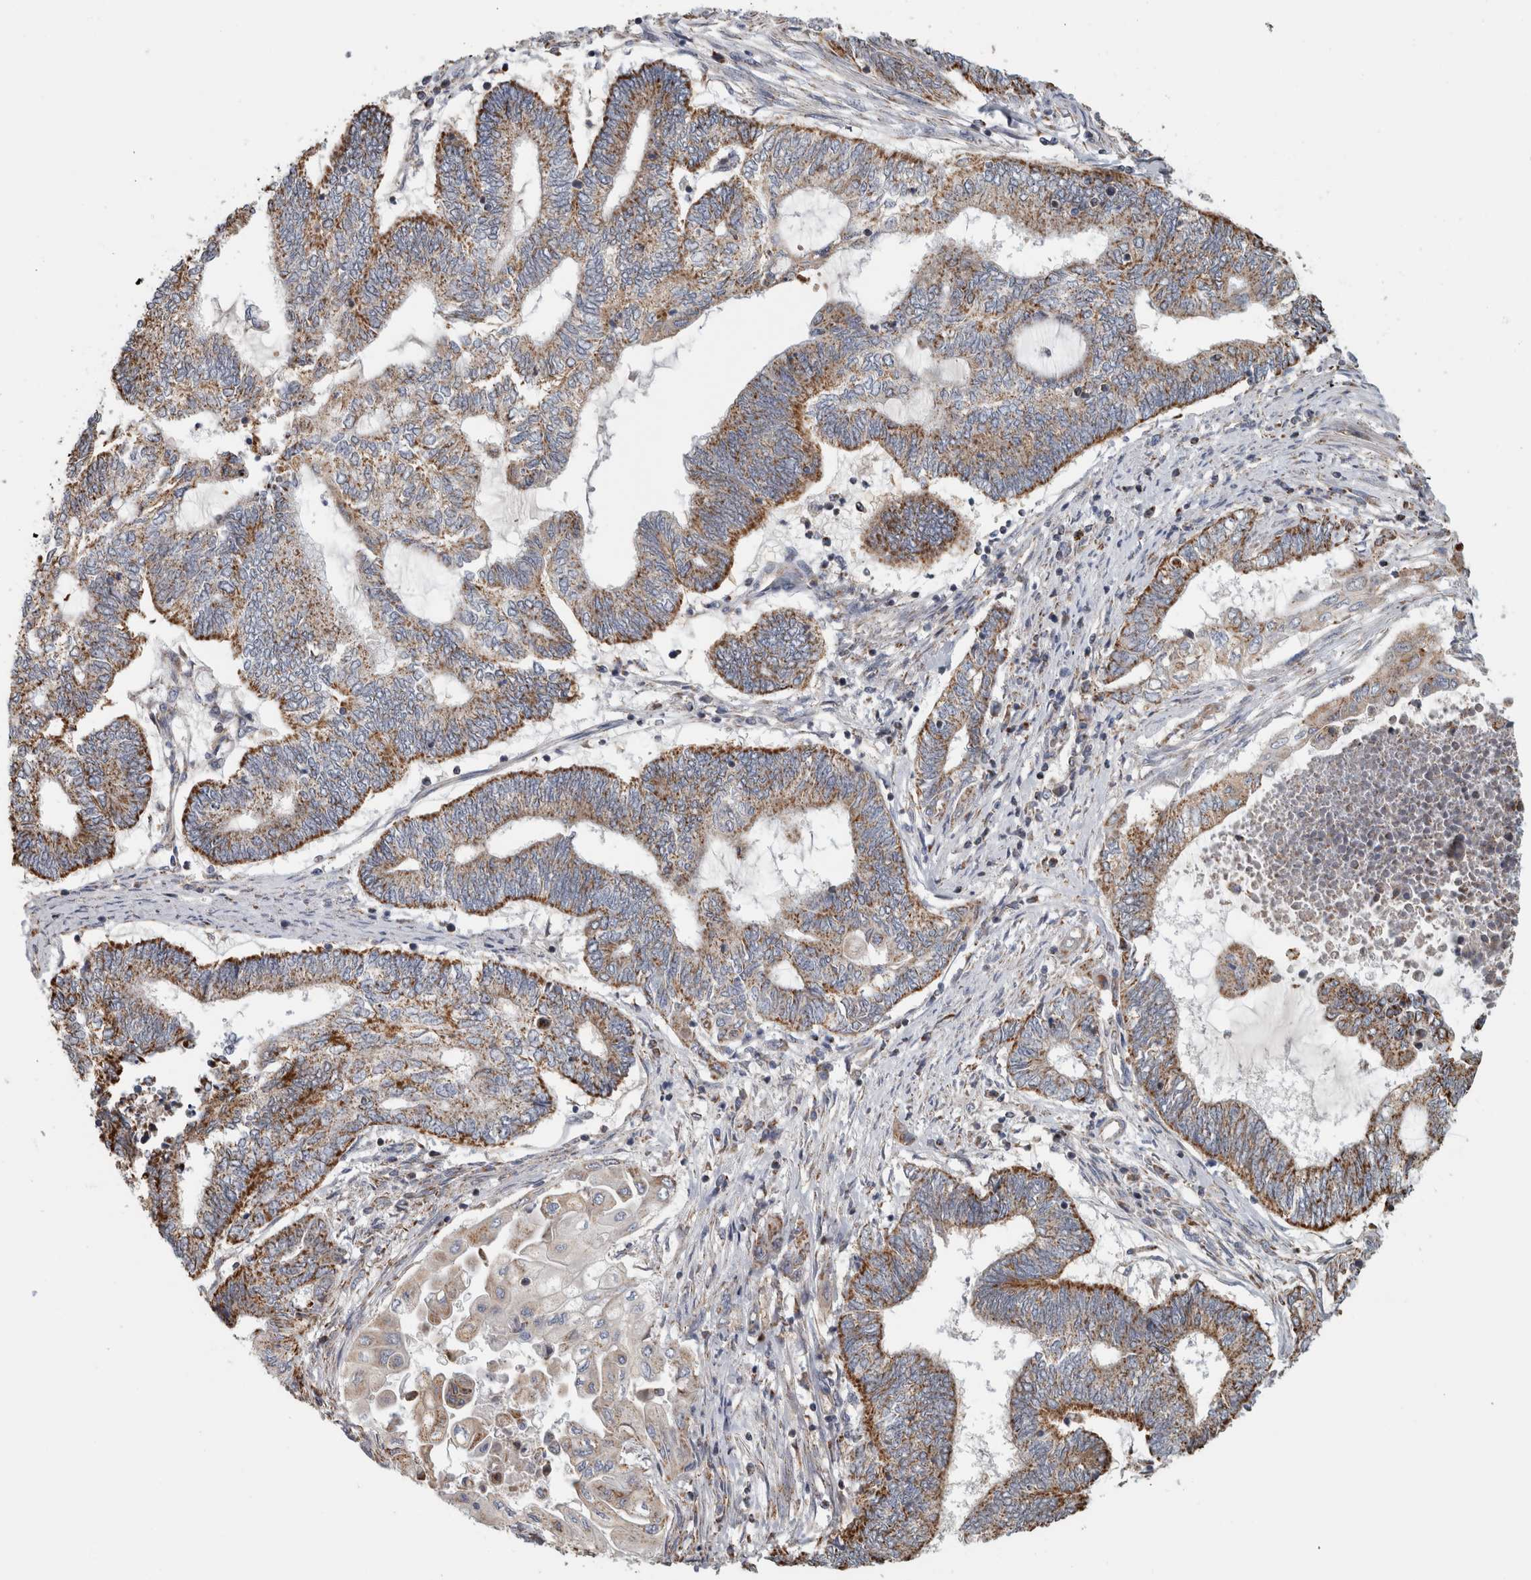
{"staining": {"intensity": "moderate", "quantity": ">75%", "location": "cytoplasmic/membranous"}, "tissue": "endometrial cancer", "cell_type": "Tumor cells", "image_type": "cancer", "snomed": [{"axis": "morphology", "description": "Adenocarcinoma, NOS"}, {"axis": "topography", "description": "Uterus"}, {"axis": "topography", "description": "Endometrium"}], "caption": "Tumor cells show medium levels of moderate cytoplasmic/membranous staining in about >75% of cells in human adenocarcinoma (endometrial).", "gene": "ST8SIA1", "patient": {"sex": "female", "age": 70}}